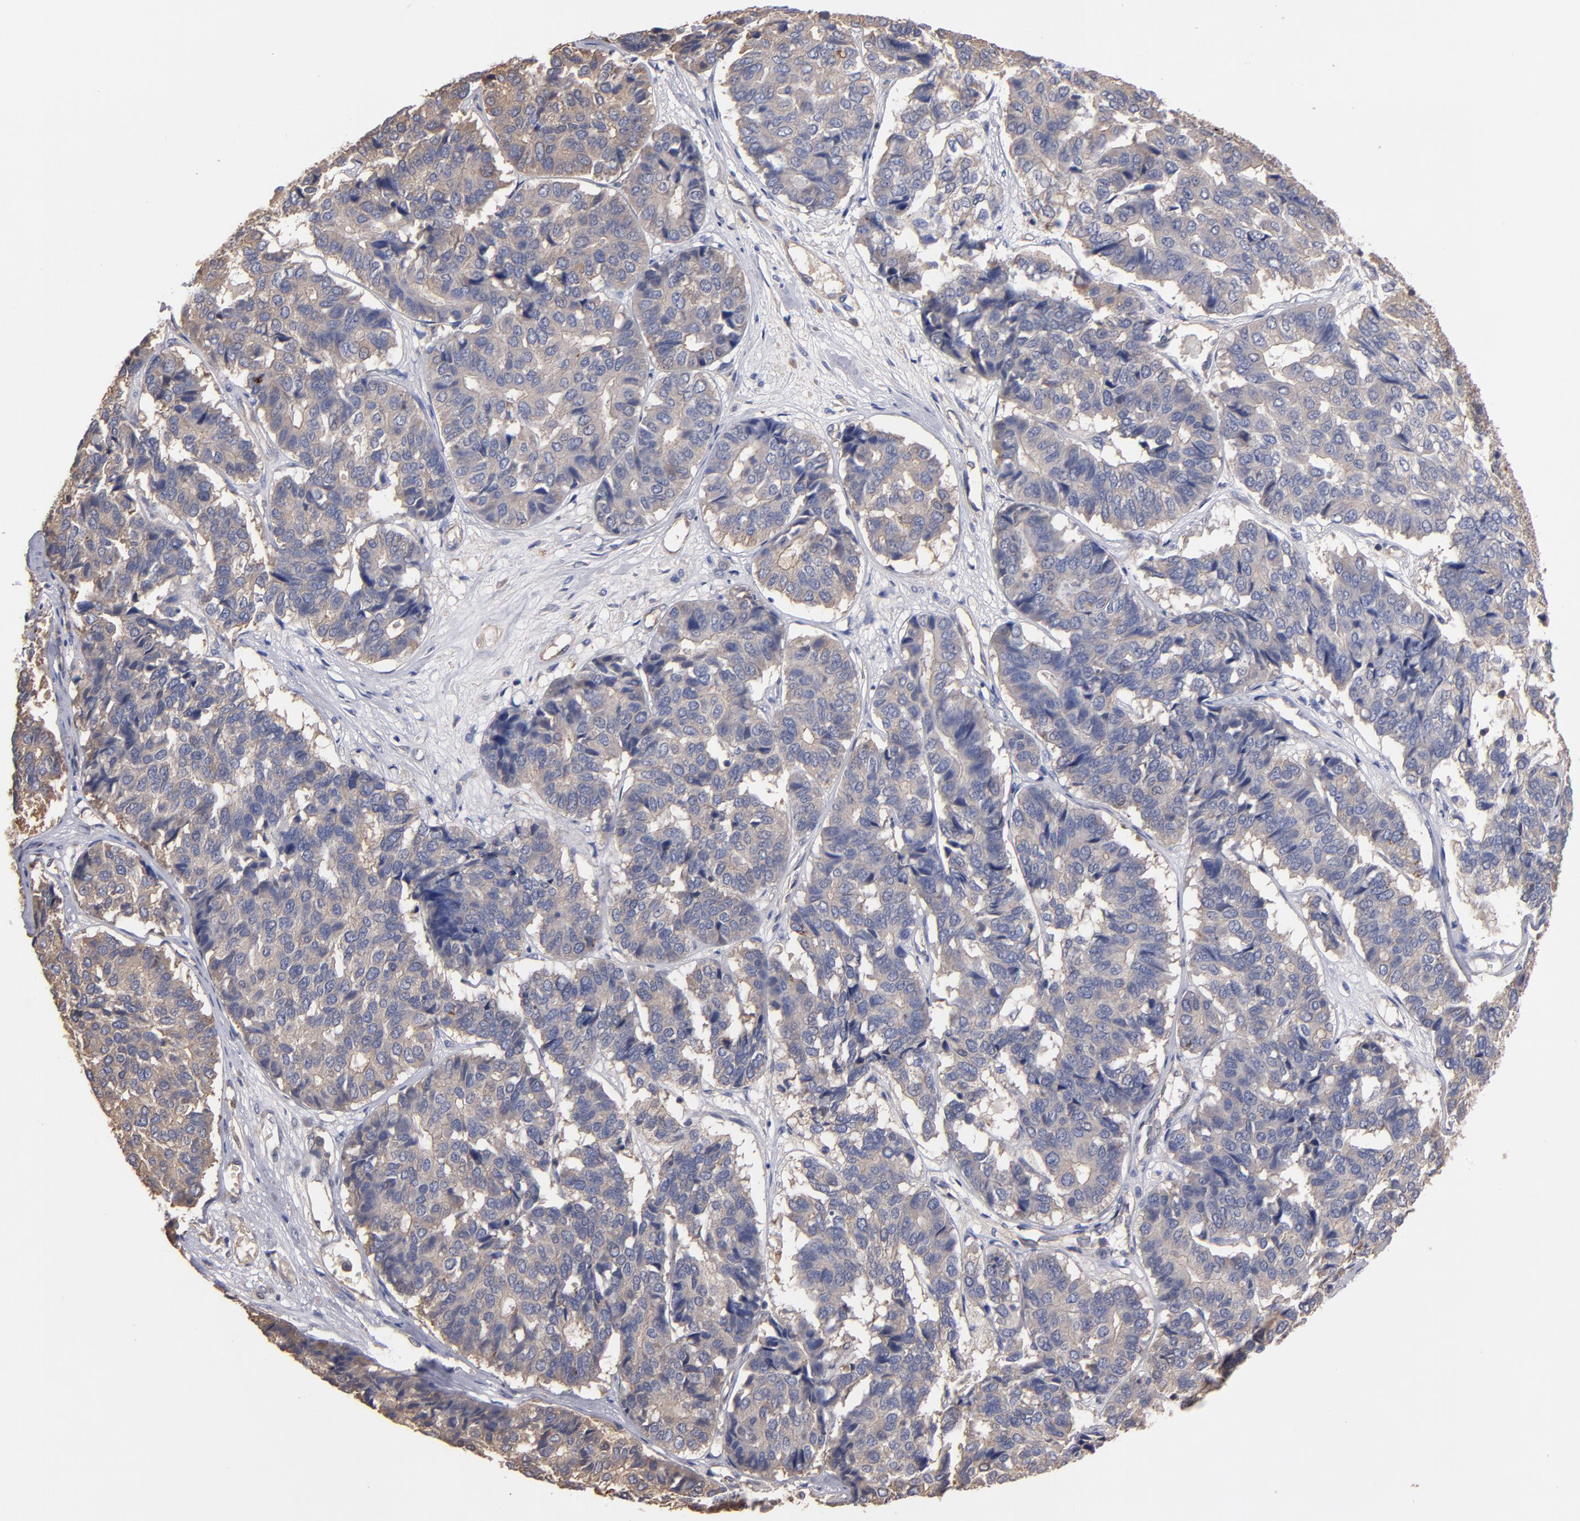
{"staining": {"intensity": "weak", "quantity": ">75%", "location": "cytoplasmic/membranous"}, "tissue": "pancreatic cancer", "cell_type": "Tumor cells", "image_type": "cancer", "snomed": [{"axis": "morphology", "description": "Adenocarcinoma, NOS"}, {"axis": "topography", "description": "Pancreas"}], "caption": "This image displays immunohistochemistry (IHC) staining of pancreatic cancer, with low weak cytoplasmic/membranous positivity in approximately >75% of tumor cells.", "gene": "ESYT2", "patient": {"sex": "male", "age": 50}}